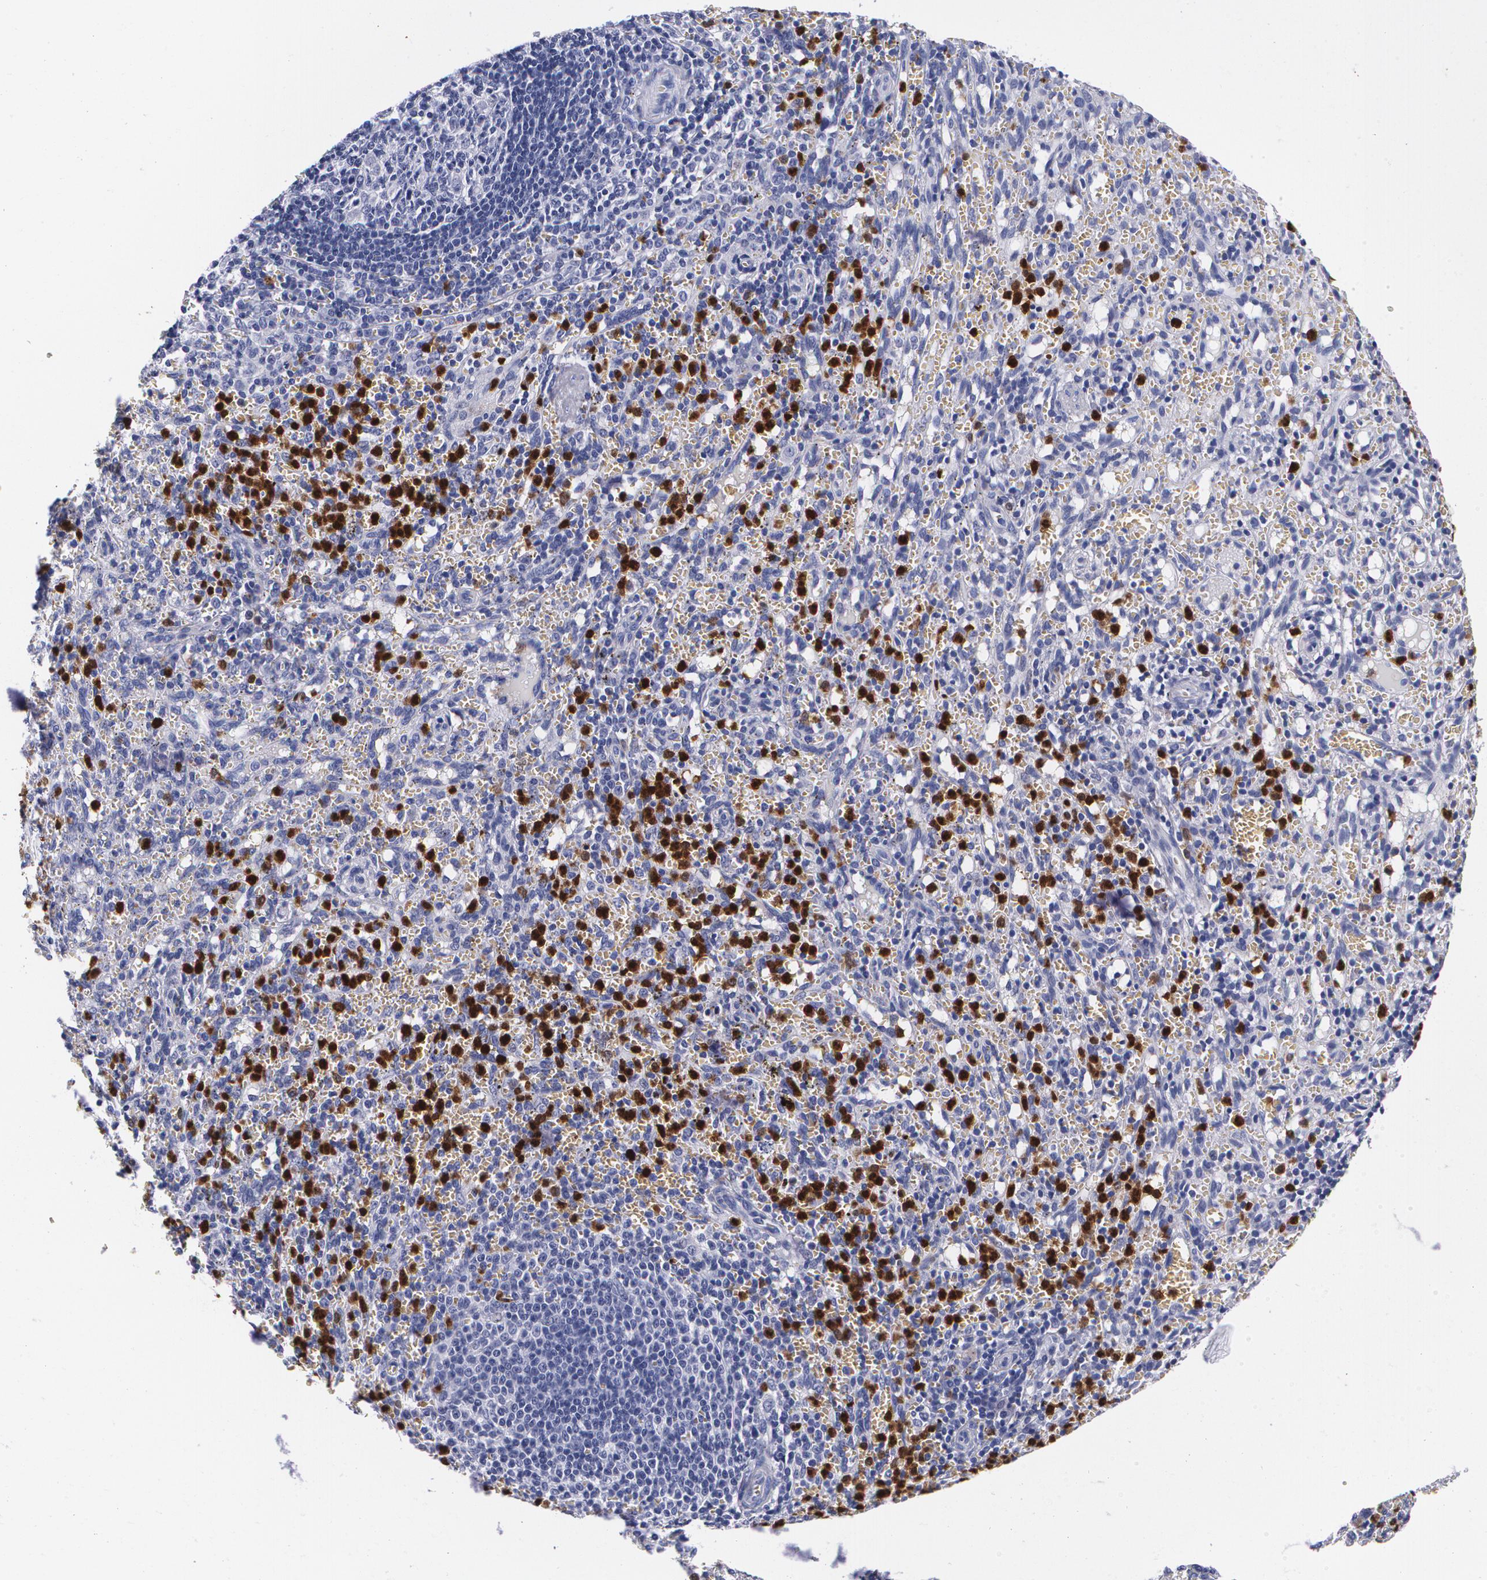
{"staining": {"intensity": "strong", "quantity": "<25%", "location": "cytoplasmic/membranous,nuclear"}, "tissue": "spleen", "cell_type": "Cells in red pulp", "image_type": "normal", "snomed": [{"axis": "morphology", "description": "Normal tissue, NOS"}, {"axis": "topography", "description": "Spleen"}], "caption": "A brown stain shows strong cytoplasmic/membranous,nuclear expression of a protein in cells in red pulp of benign spleen. Nuclei are stained in blue.", "gene": "S100A8", "patient": {"sex": "female", "age": 10}}